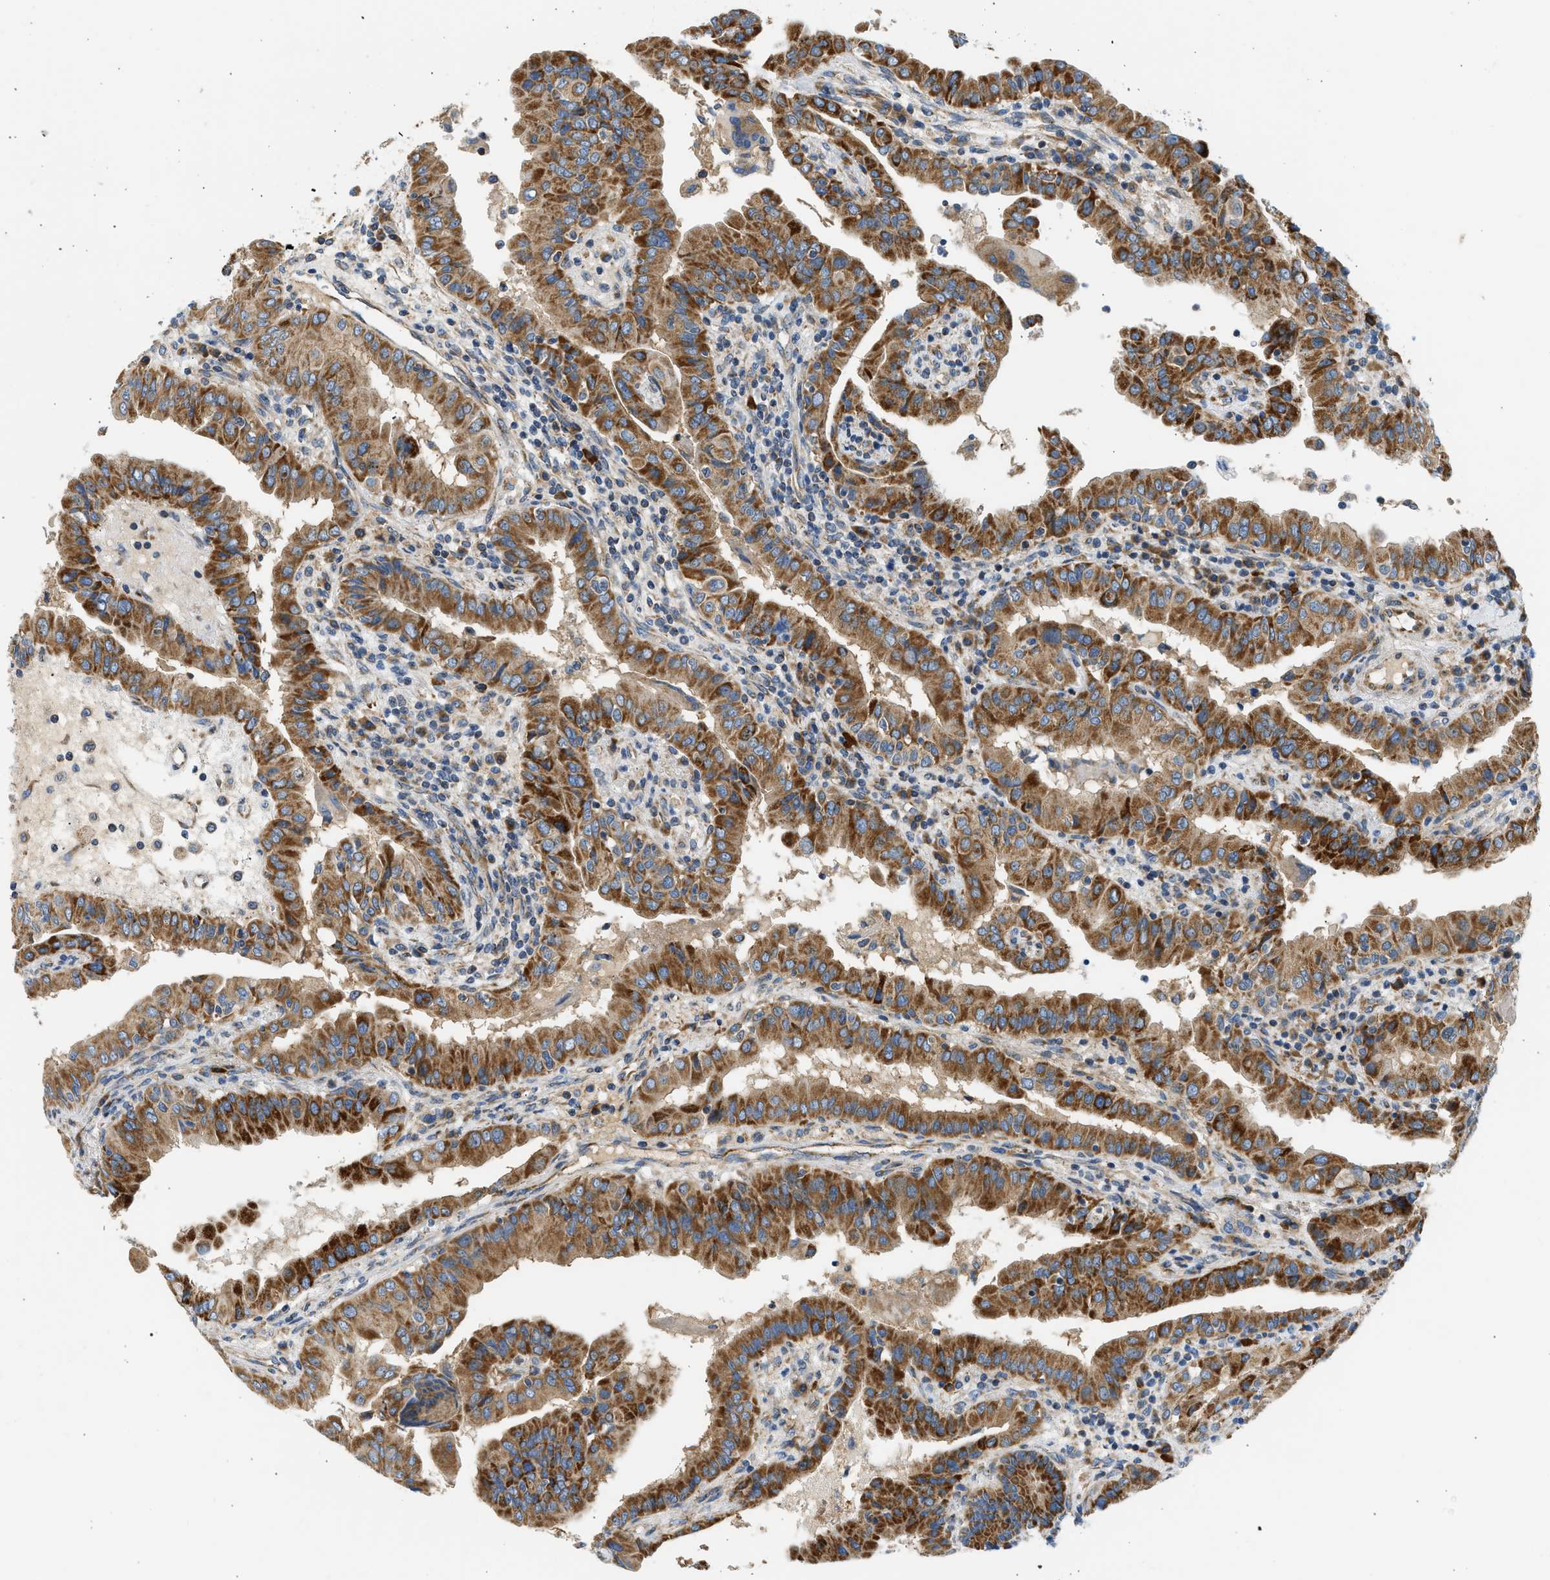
{"staining": {"intensity": "strong", "quantity": ">75%", "location": "cytoplasmic/membranous"}, "tissue": "thyroid cancer", "cell_type": "Tumor cells", "image_type": "cancer", "snomed": [{"axis": "morphology", "description": "Papillary adenocarcinoma, NOS"}, {"axis": "topography", "description": "Thyroid gland"}], "caption": "This image displays immunohistochemistry staining of human papillary adenocarcinoma (thyroid), with high strong cytoplasmic/membranous expression in approximately >75% of tumor cells.", "gene": "CAMKK2", "patient": {"sex": "male", "age": 33}}